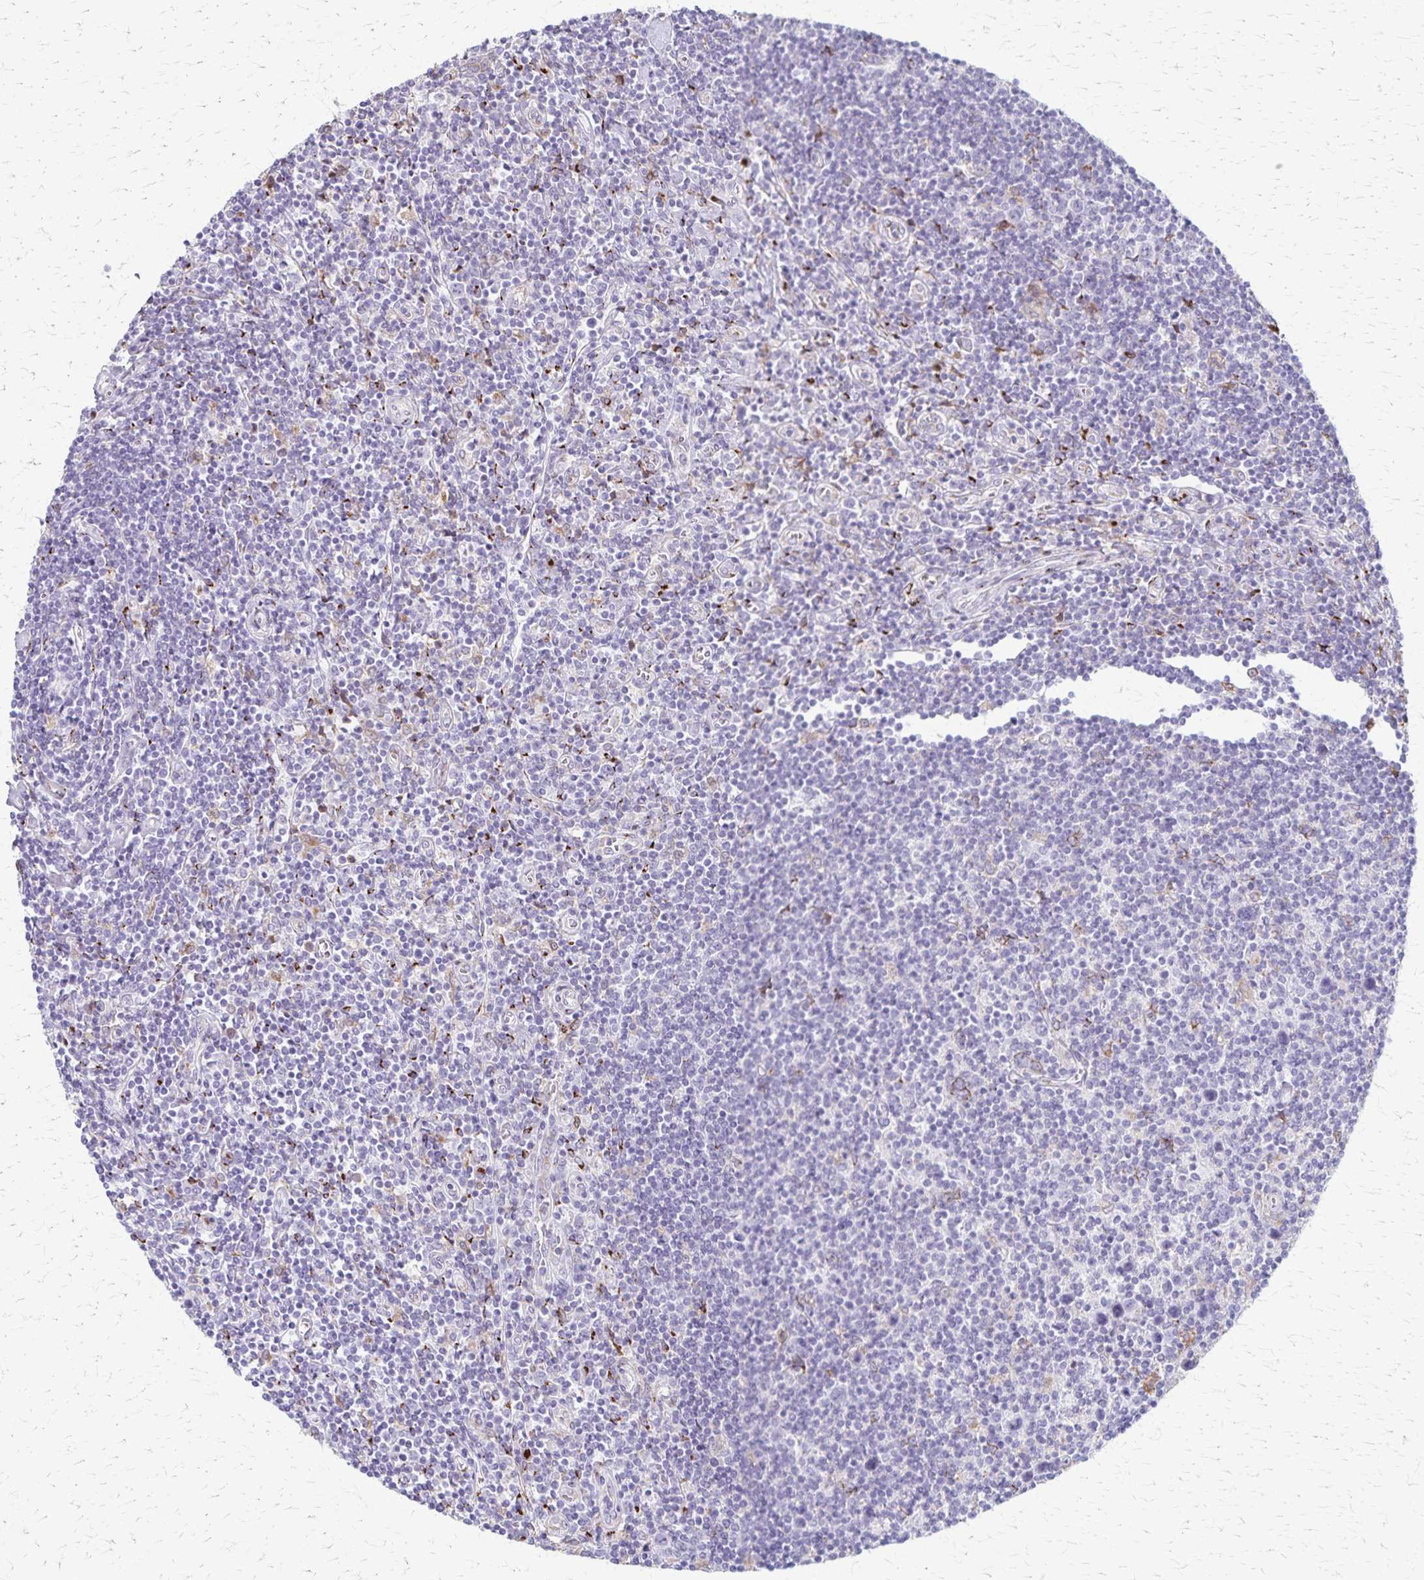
{"staining": {"intensity": "negative", "quantity": "none", "location": "none"}, "tissue": "lymphoma", "cell_type": "Tumor cells", "image_type": "cancer", "snomed": [{"axis": "morphology", "description": "Hodgkin's disease, NOS"}, {"axis": "topography", "description": "Lymph node"}], "caption": "IHC photomicrograph of neoplastic tissue: human lymphoma stained with DAB (3,3'-diaminobenzidine) exhibits no significant protein positivity in tumor cells.", "gene": "MCFD2", "patient": {"sex": "male", "age": 40}}